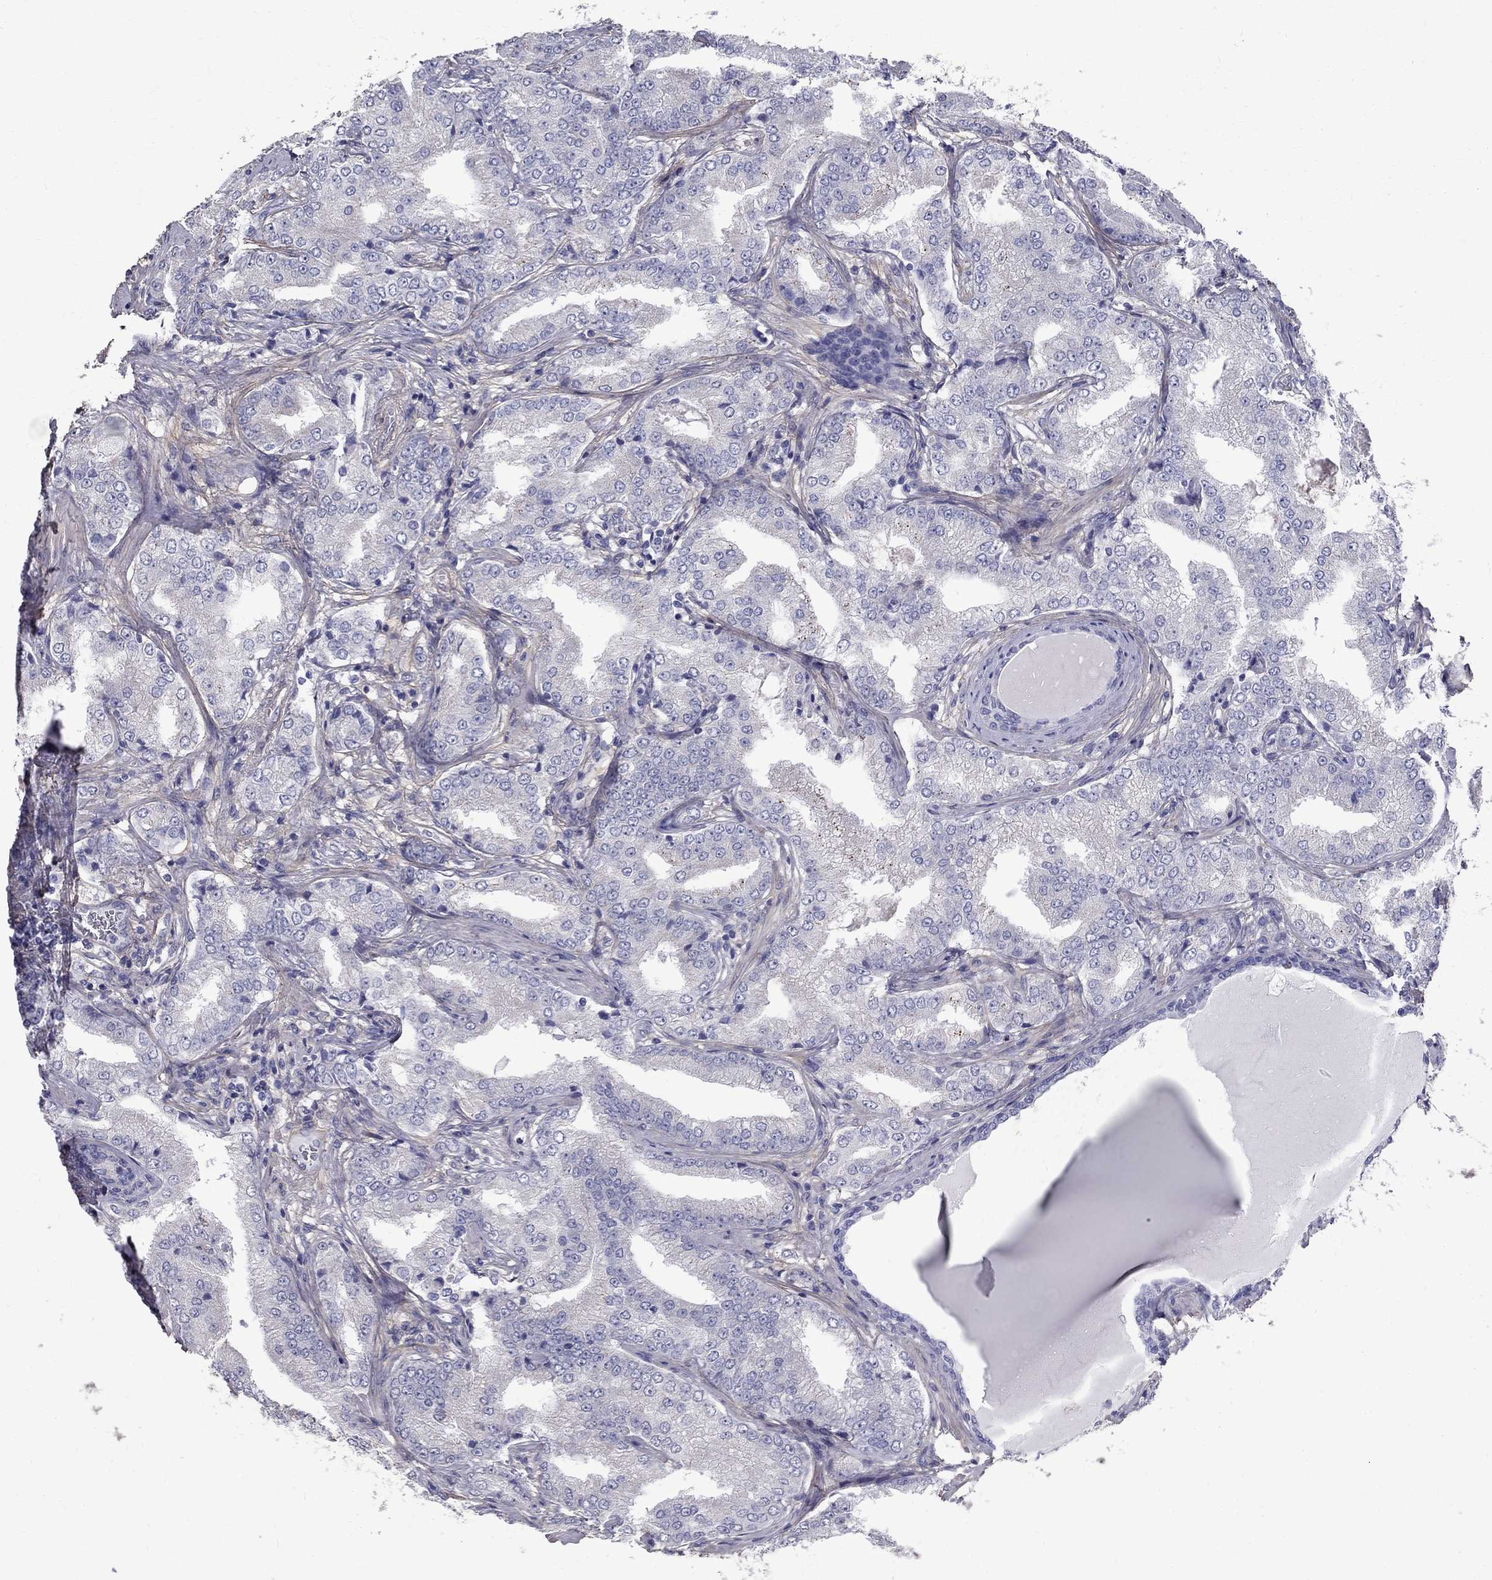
{"staining": {"intensity": "moderate", "quantity": "<25%", "location": "cytoplasmic/membranous"}, "tissue": "prostate cancer", "cell_type": "Tumor cells", "image_type": "cancer", "snomed": [{"axis": "morphology", "description": "Adenocarcinoma, NOS"}, {"axis": "topography", "description": "Prostate"}], "caption": "Immunohistochemical staining of human prostate cancer (adenocarcinoma) displays moderate cytoplasmic/membranous protein staining in about <25% of tumor cells. The protein of interest is shown in brown color, while the nuclei are stained blue.", "gene": "ANXA10", "patient": {"sex": "male", "age": 65}}